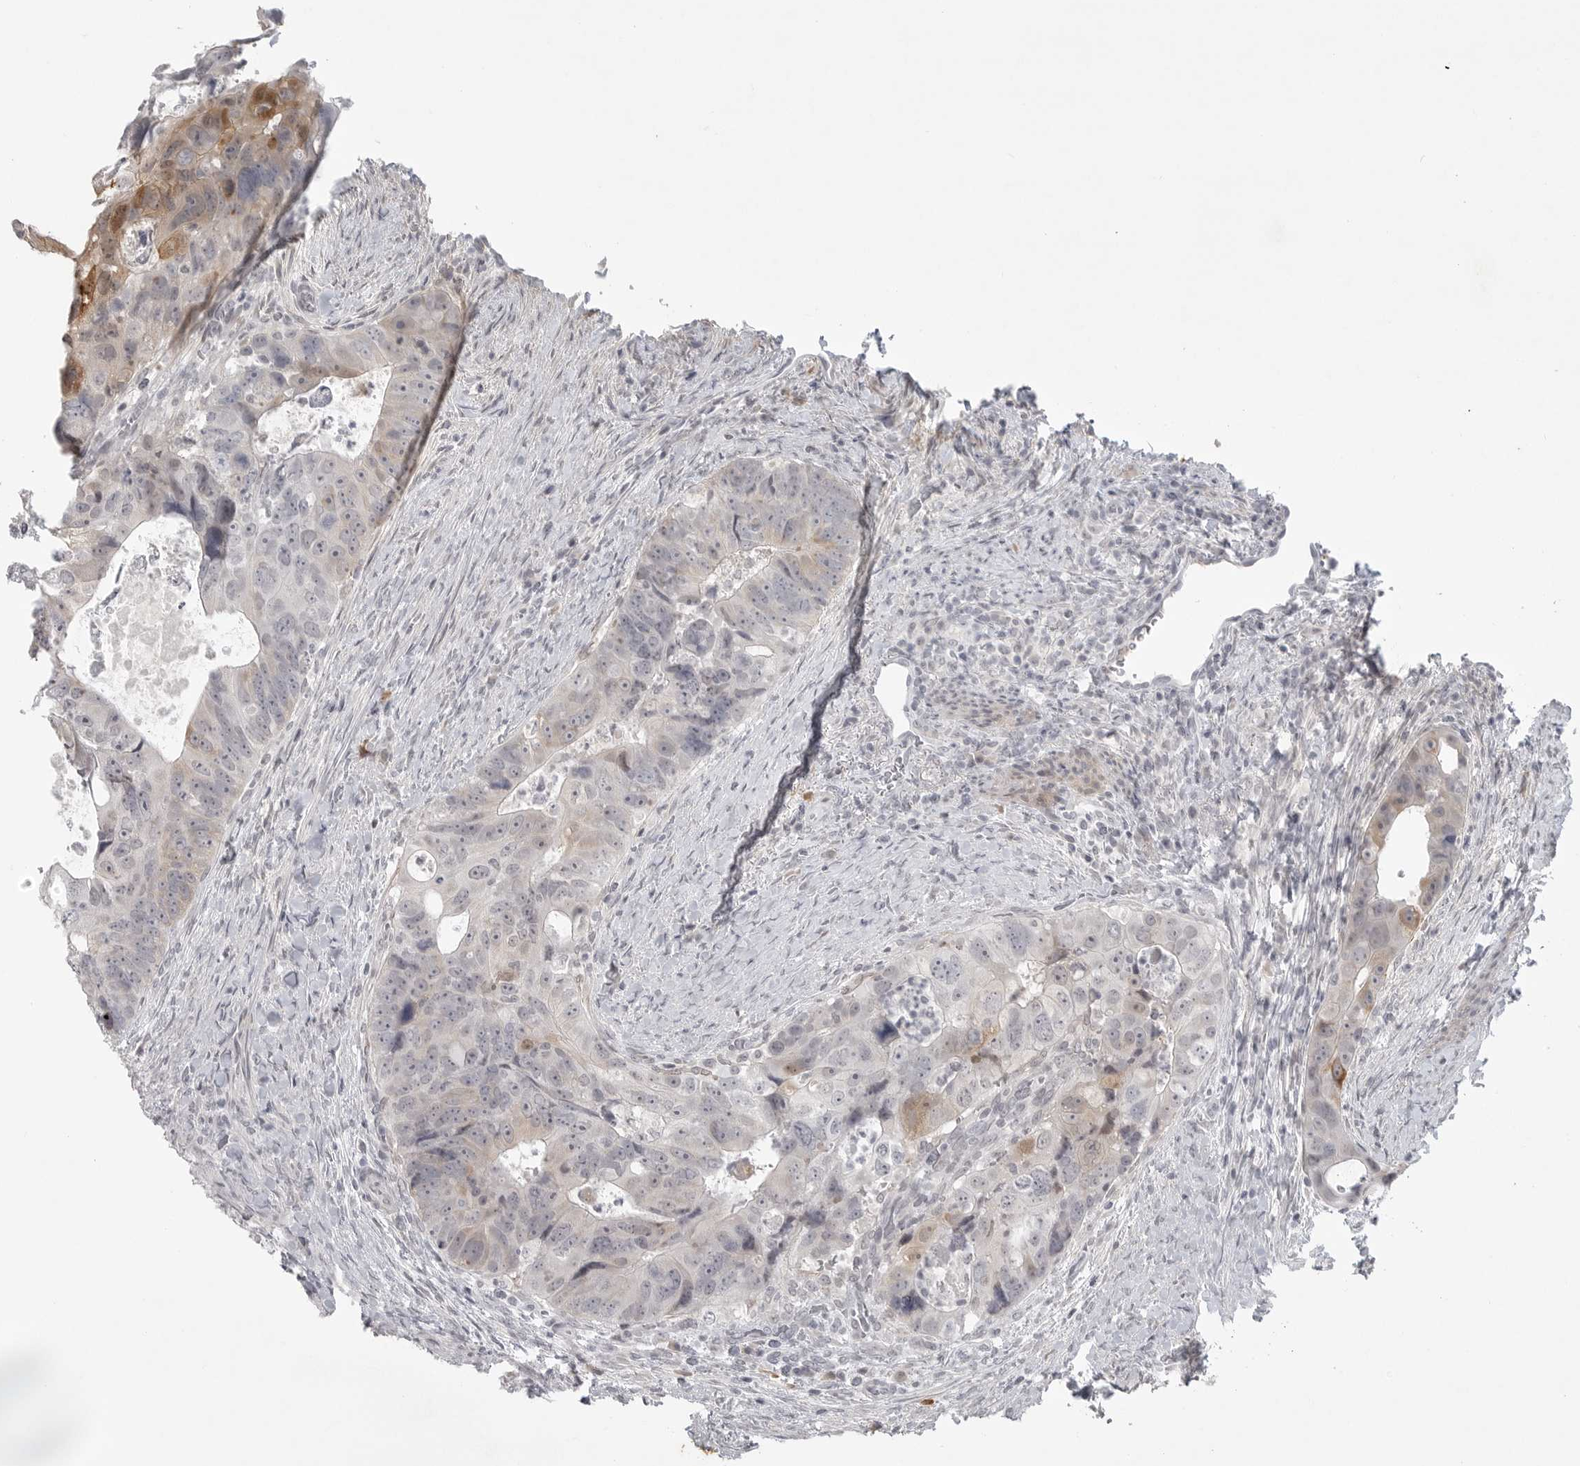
{"staining": {"intensity": "moderate", "quantity": "<25%", "location": "cytoplasmic/membranous"}, "tissue": "colorectal cancer", "cell_type": "Tumor cells", "image_type": "cancer", "snomed": [{"axis": "morphology", "description": "Adenocarcinoma, NOS"}, {"axis": "topography", "description": "Rectum"}], "caption": "Immunohistochemical staining of human adenocarcinoma (colorectal) reveals moderate cytoplasmic/membranous protein expression in about <25% of tumor cells. Nuclei are stained in blue.", "gene": "TCTN3", "patient": {"sex": "male", "age": 59}}